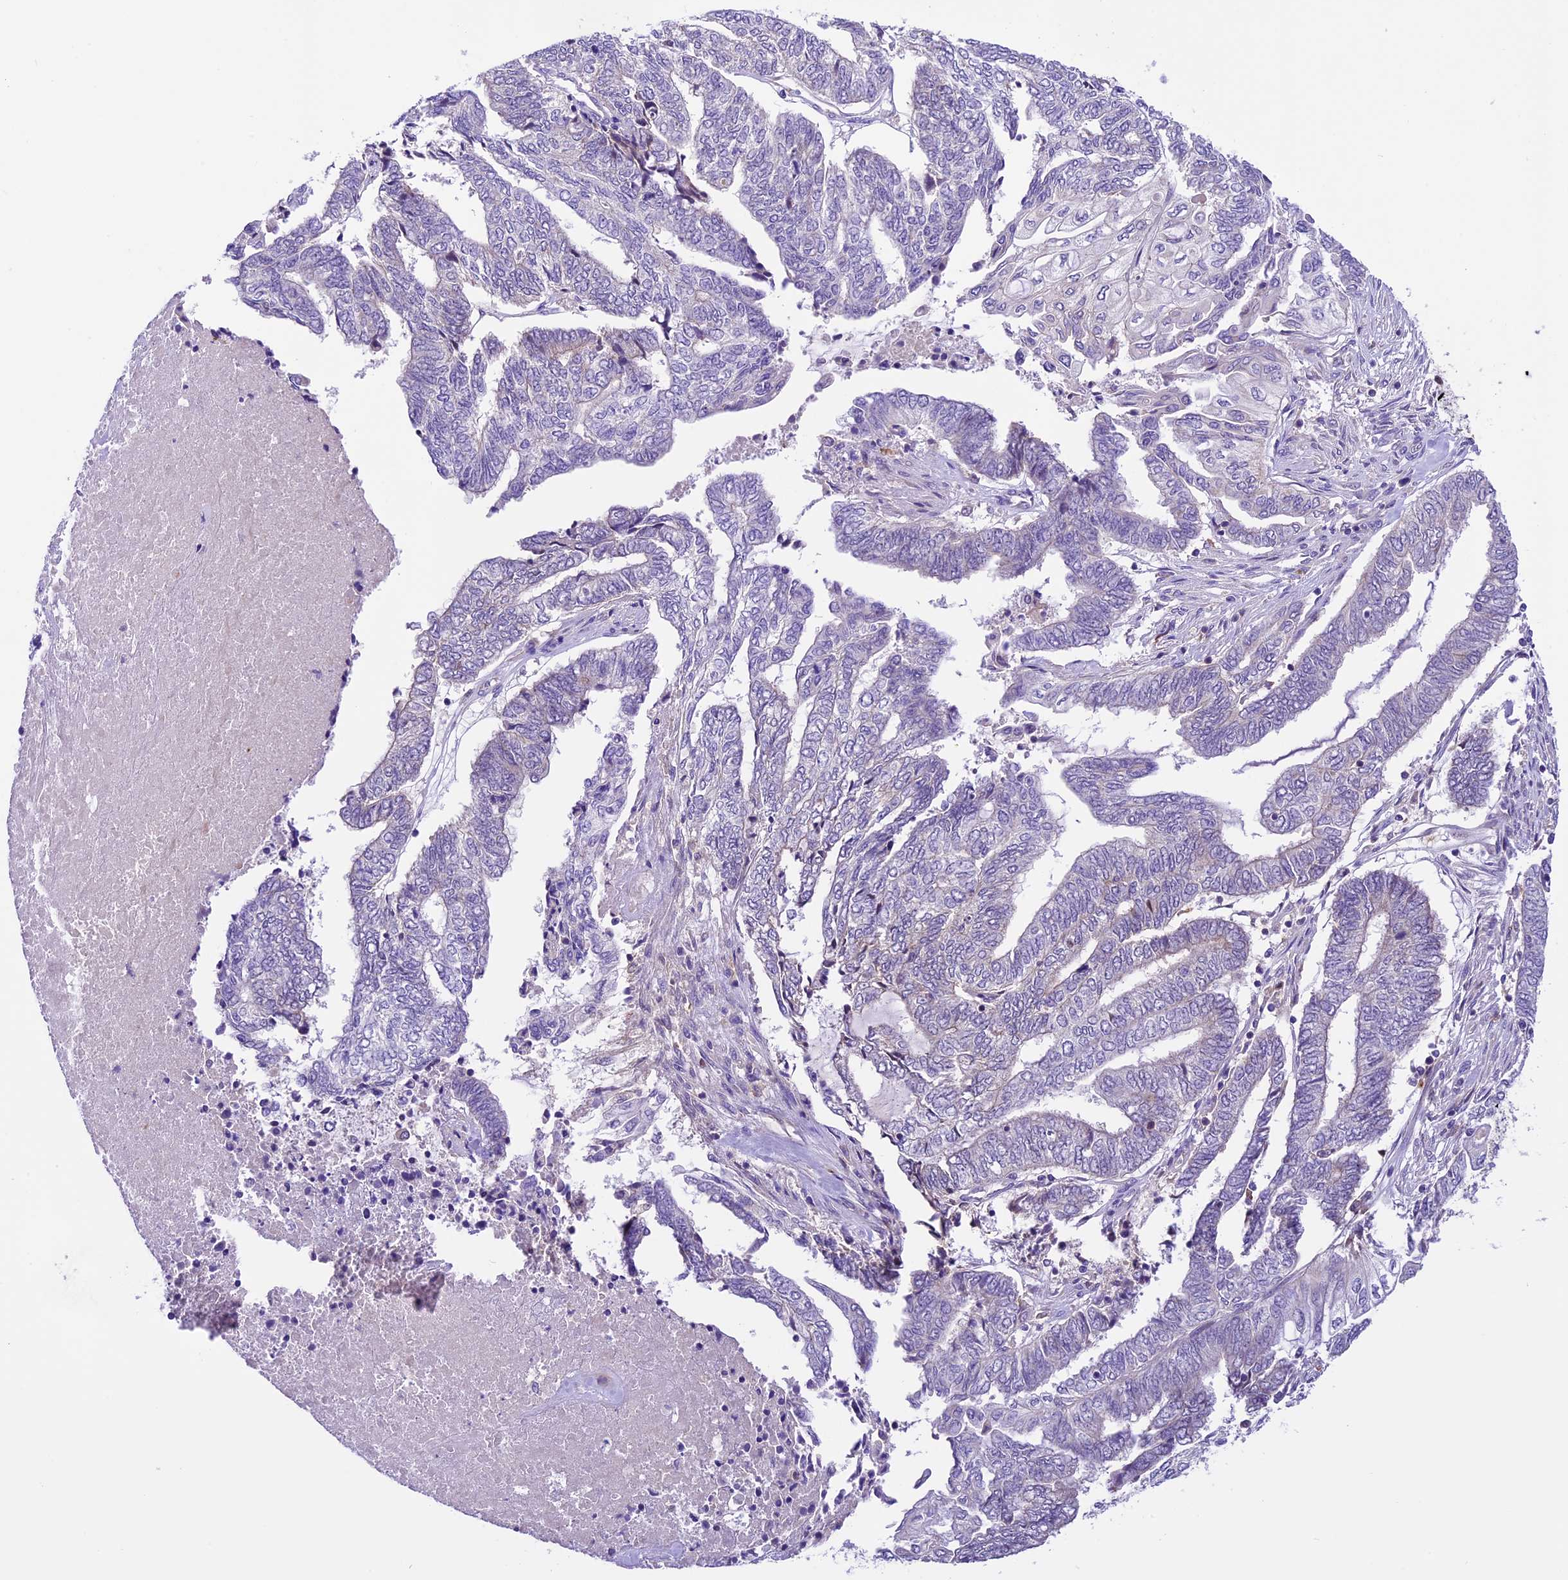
{"staining": {"intensity": "negative", "quantity": "none", "location": "none"}, "tissue": "endometrial cancer", "cell_type": "Tumor cells", "image_type": "cancer", "snomed": [{"axis": "morphology", "description": "Adenocarcinoma, NOS"}, {"axis": "topography", "description": "Uterus"}, {"axis": "topography", "description": "Endometrium"}], "caption": "Protein analysis of endometrial cancer demonstrates no significant expression in tumor cells.", "gene": "SHKBP1", "patient": {"sex": "female", "age": 70}}